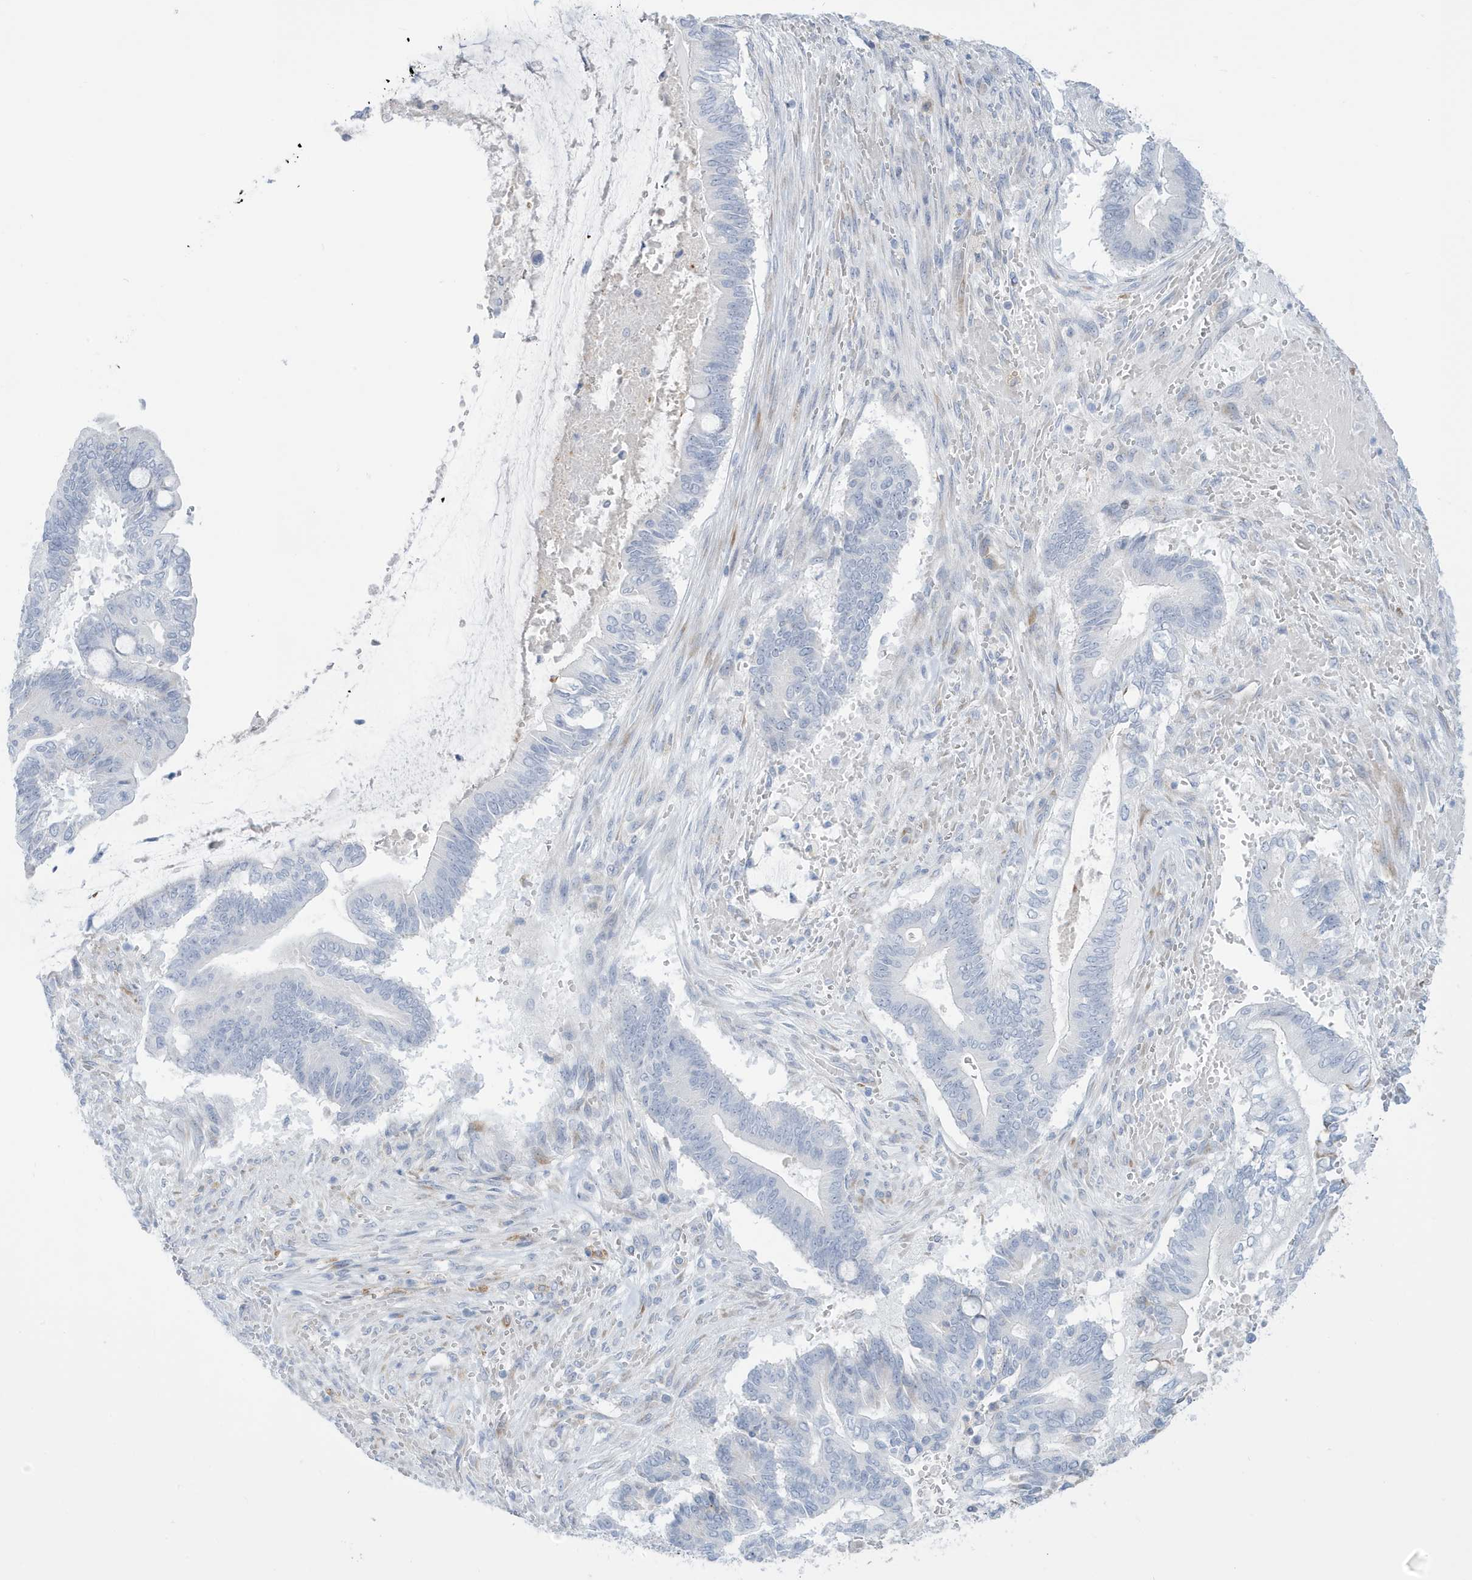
{"staining": {"intensity": "negative", "quantity": "none", "location": "none"}, "tissue": "pancreatic cancer", "cell_type": "Tumor cells", "image_type": "cancer", "snomed": [{"axis": "morphology", "description": "Adenocarcinoma, NOS"}, {"axis": "topography", "description": "Pancreas"}], "caption": "This image is of pancreatic adenocarcinoma stained with immunohistochemistry (IHC) to label a protein in brown with the nuclei are counter-stained blue. There is no positivity in tumor cells.", "gene": "SEMA3F", "patient": {"sex": "male", "age": 68}}